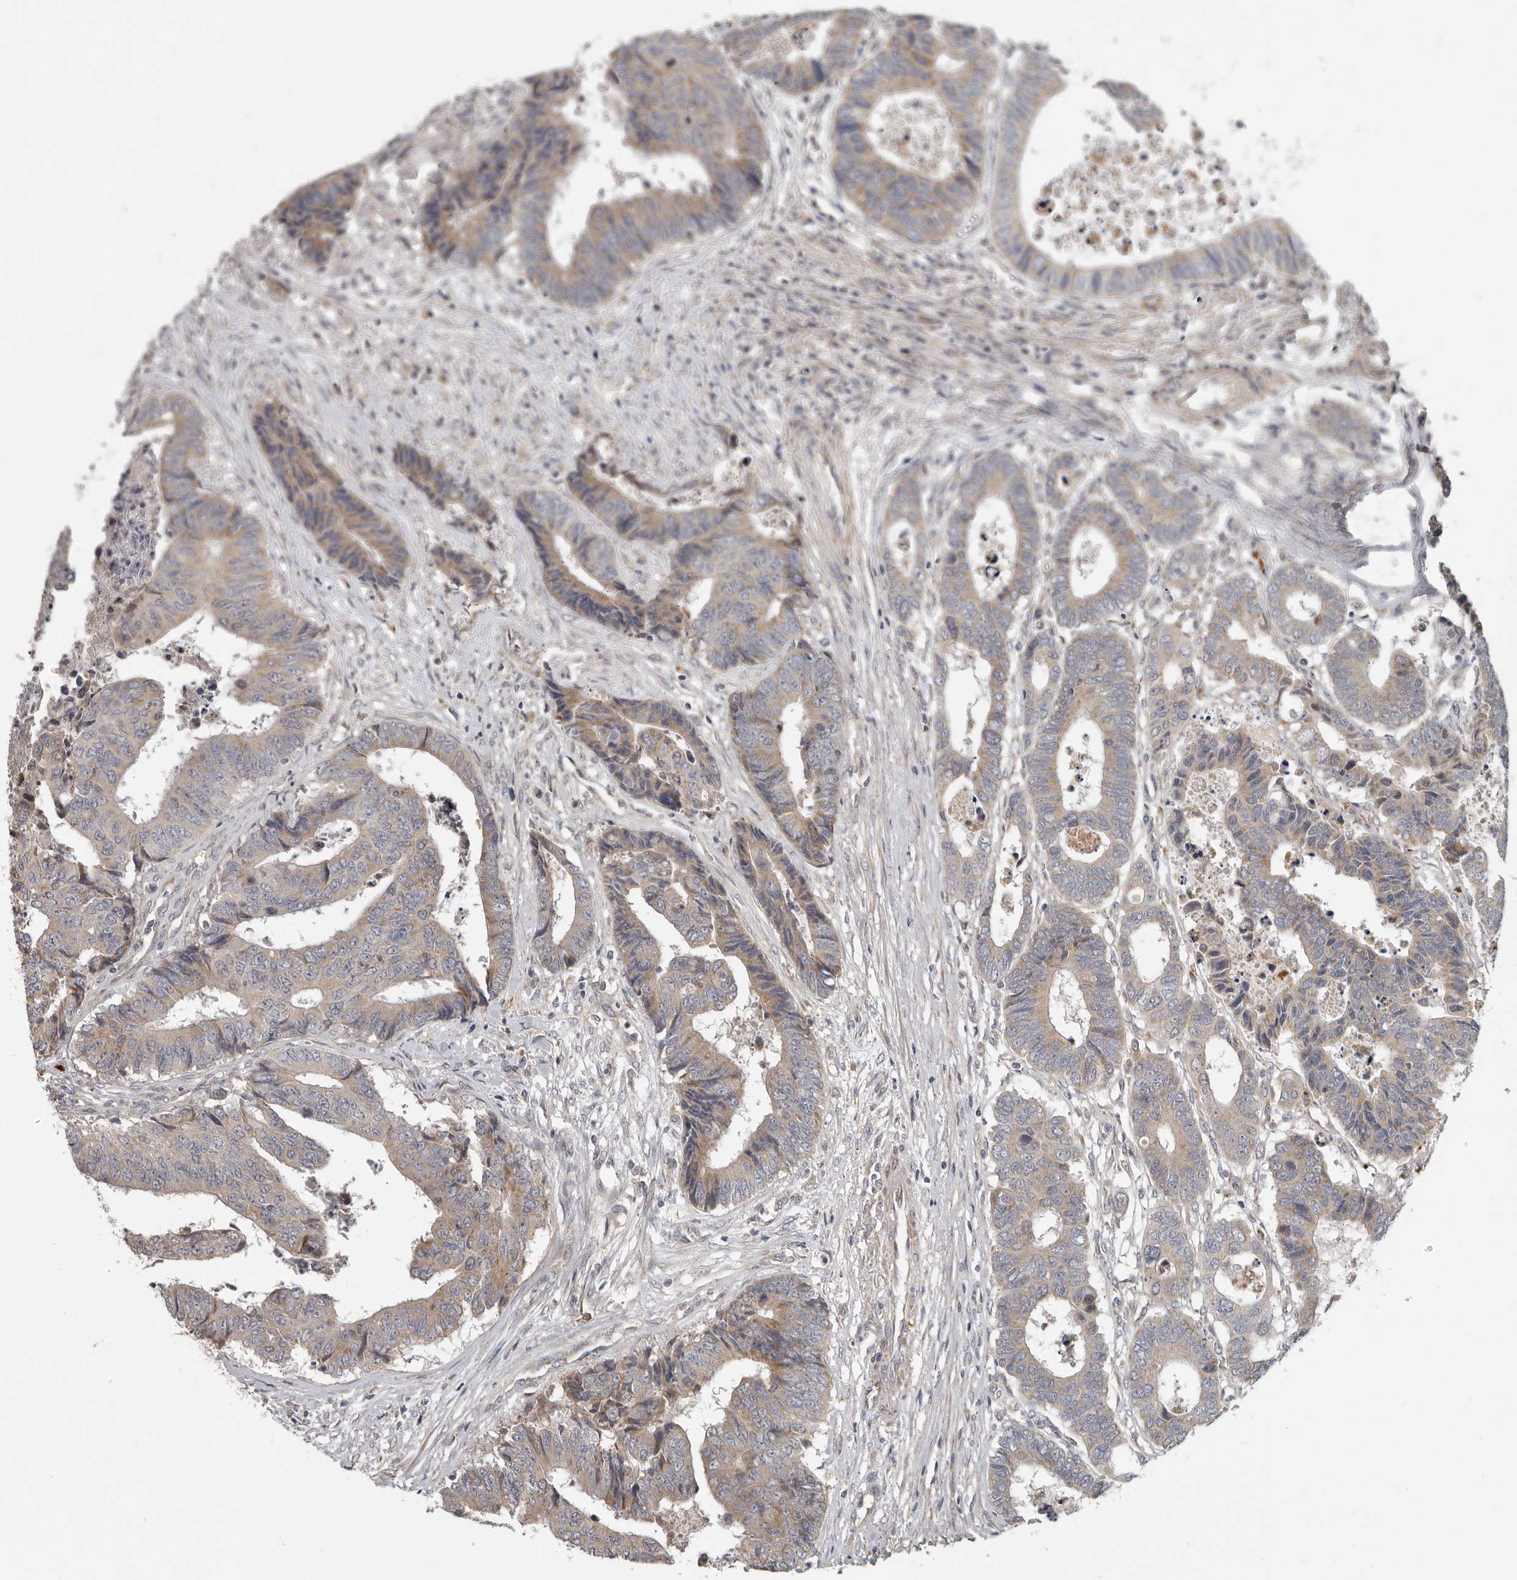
{"staining": {"intensity": "moderate", "quantity": ">75%", "location": "cytoplasmic/membranous"}, "tissue": "colorectal cancer", "cell_type": "Tumor cells", "image_type": "cancer", "snomed": [{"axis": "morphology", "description": "Adenocarcinoma, NOS"}, {"axis": "topography", "description": "Rectum"}], "caption": "Immunohistochemistry (IHC) image of colorectal cancer (adenocarcinoma) stained for a protein (brown), which displays medium levels of moderate cytoplasmic/membranous positivity in approximately >75% of tumor cells.", "gene": "UNK", "patient": {"sex": "male", "age": 84}}